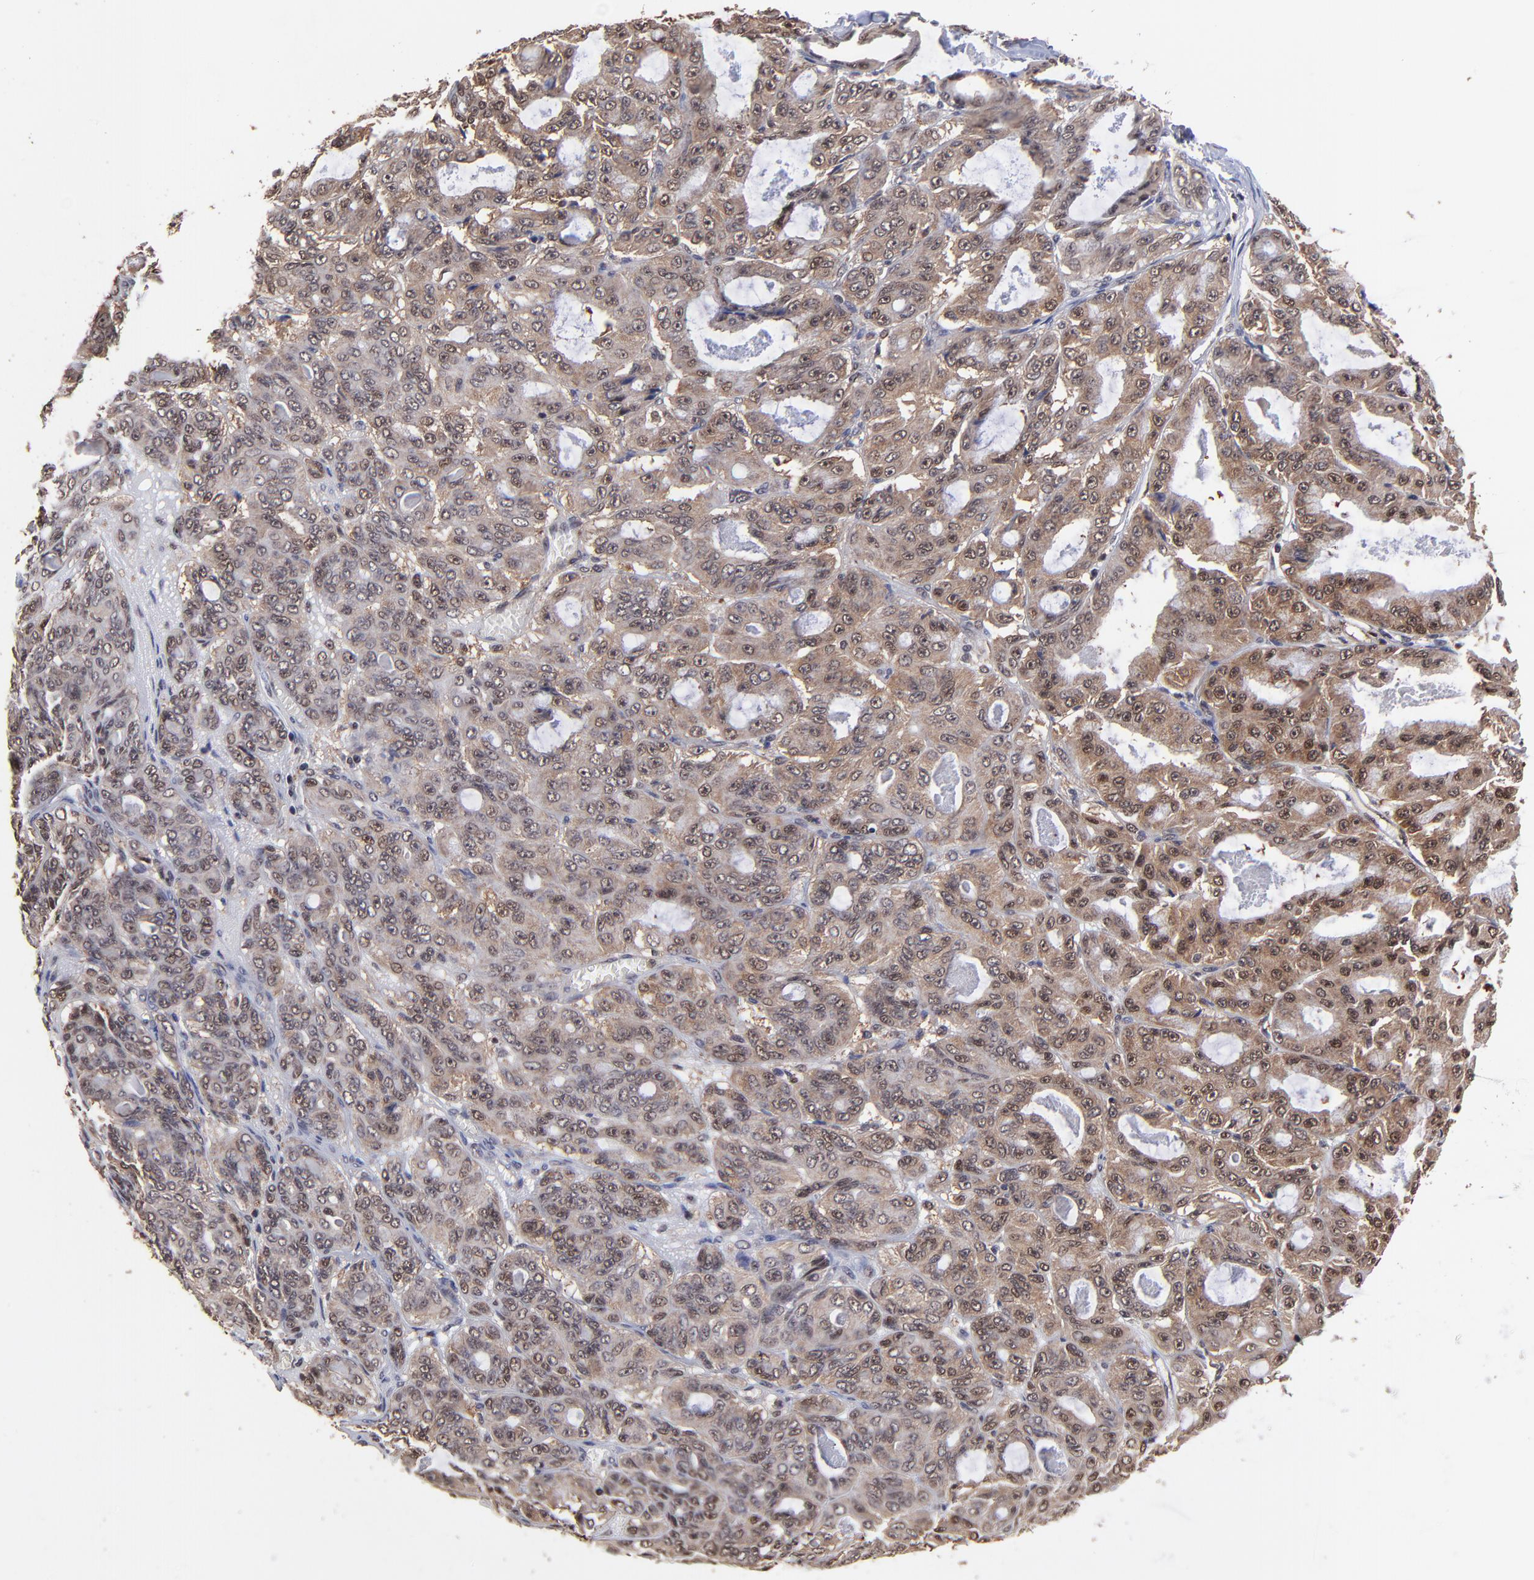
{"staining": {"intensity": "strong", "quantity": ">75%", "location": "cytoplasmic/membranous"}, "tissue": "ovarian cancer", "cell_type": "Tumor cells", "image_type": "cancer", "snomed": [{"axis": "morphology", "description": "Carcinoma, endometroid"}, {"axis": "topography", "description": "Ovary"}], "caption": "Tumor cells reveal strong cytoplasmic/membranous positivity in about >75% of cells in ovarian endometroid carcinoma.", "gene": "PSMA6", "patient": {"sex": "female", "age": 61}}